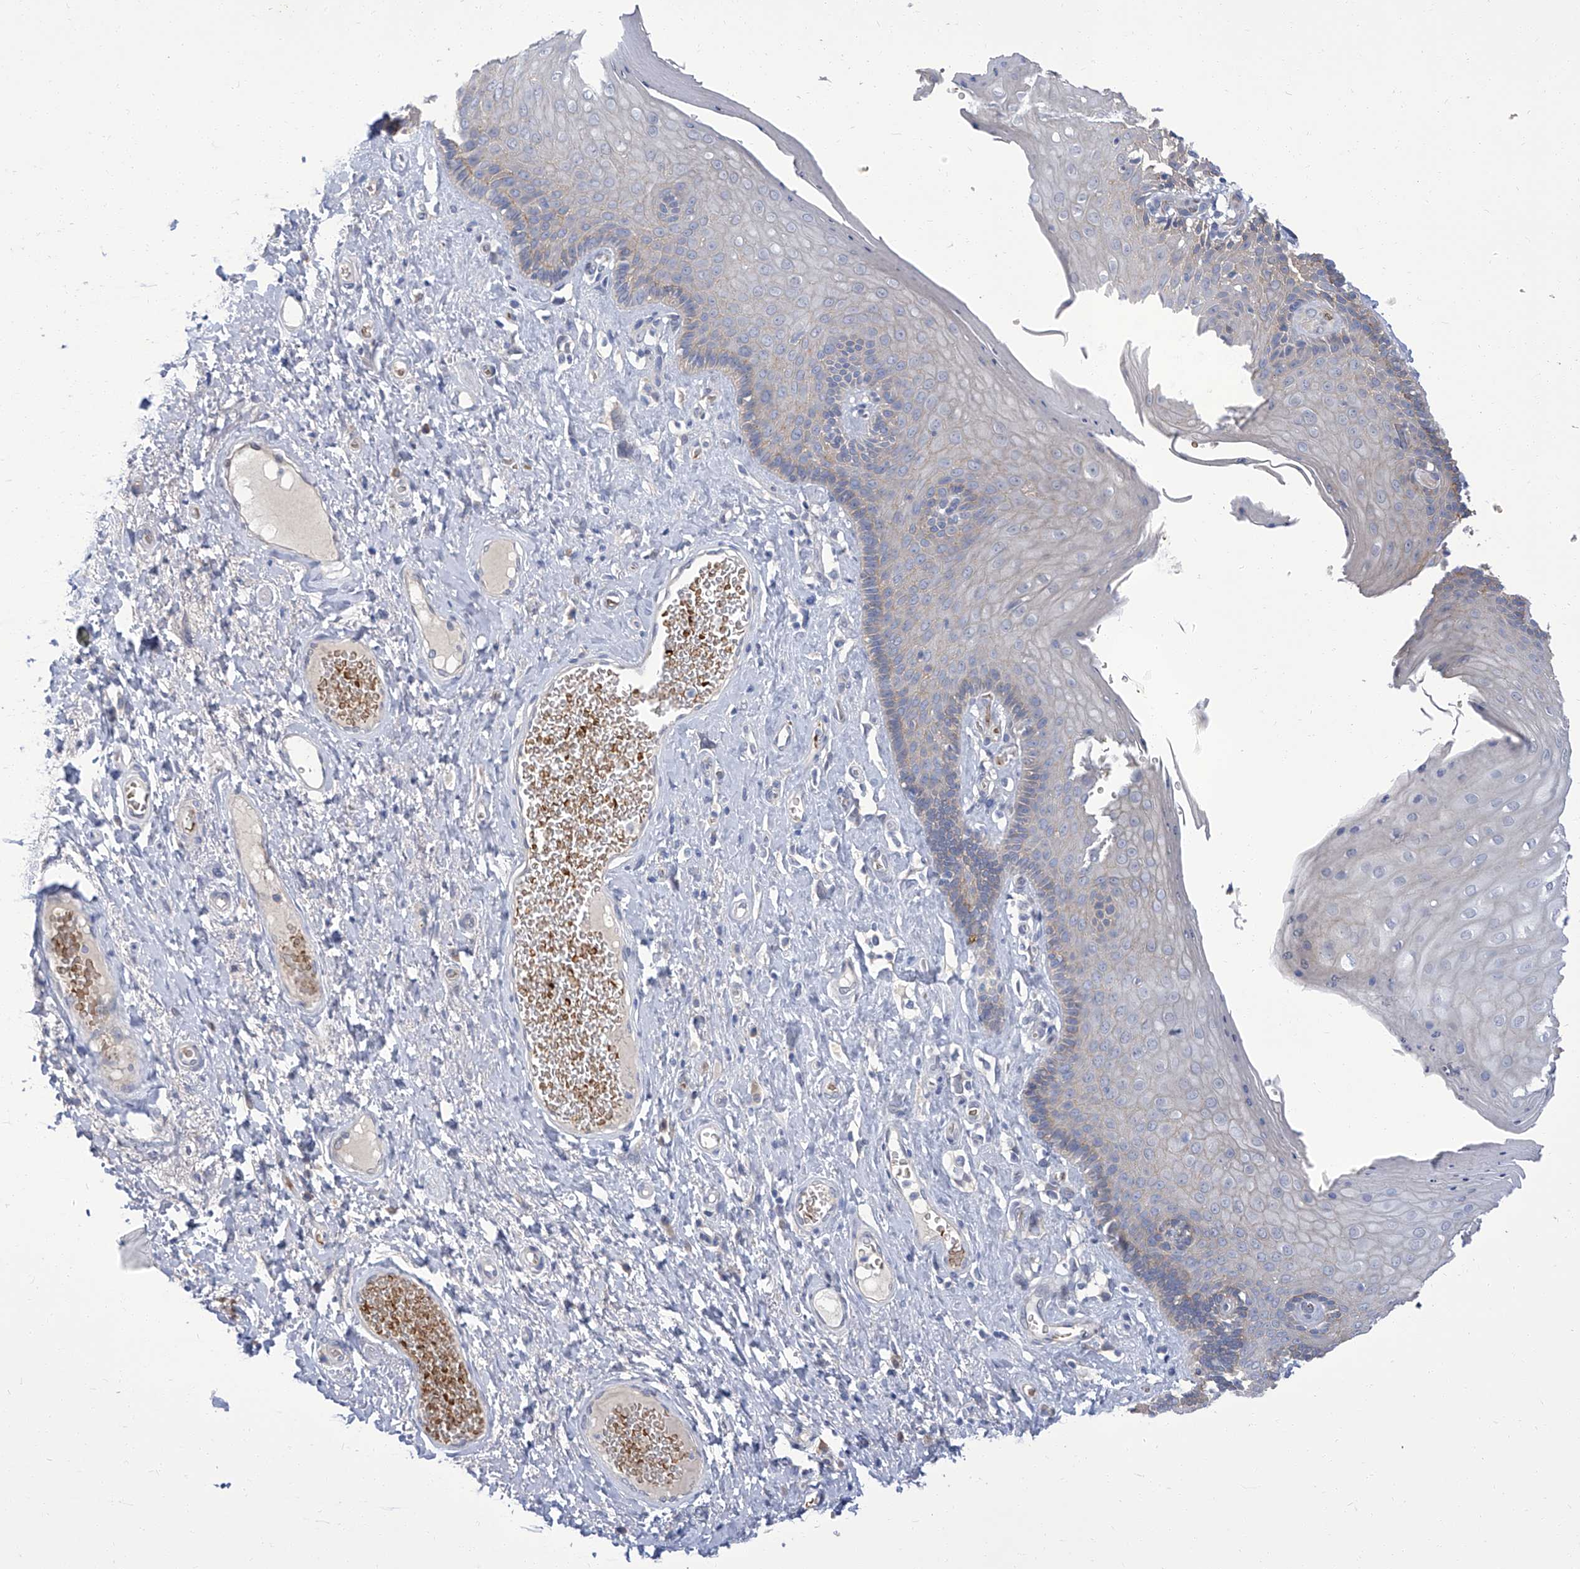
{"staining": {"intensity": "moderate", "quantity": "<25%", "location": "cytoplasmic/membranous"}, "tissue": "skin", "cell_type": "Epidermal cells", "image_type": "normal", "snomed": [{"axis": "morphology", "description": "Normal tissue, NOS"}, {"axis": "topography", "description": "Anal"}], "caption": "DAB (3,3'-diaminobenzidine) immunohistochemical staining of normal skin reveals moderate cytoplasmic/membranous protein expression in approximately <25% of epidermal cells.", "gene": "PARD3", "patient": {"sex": "male", "age": 69}}